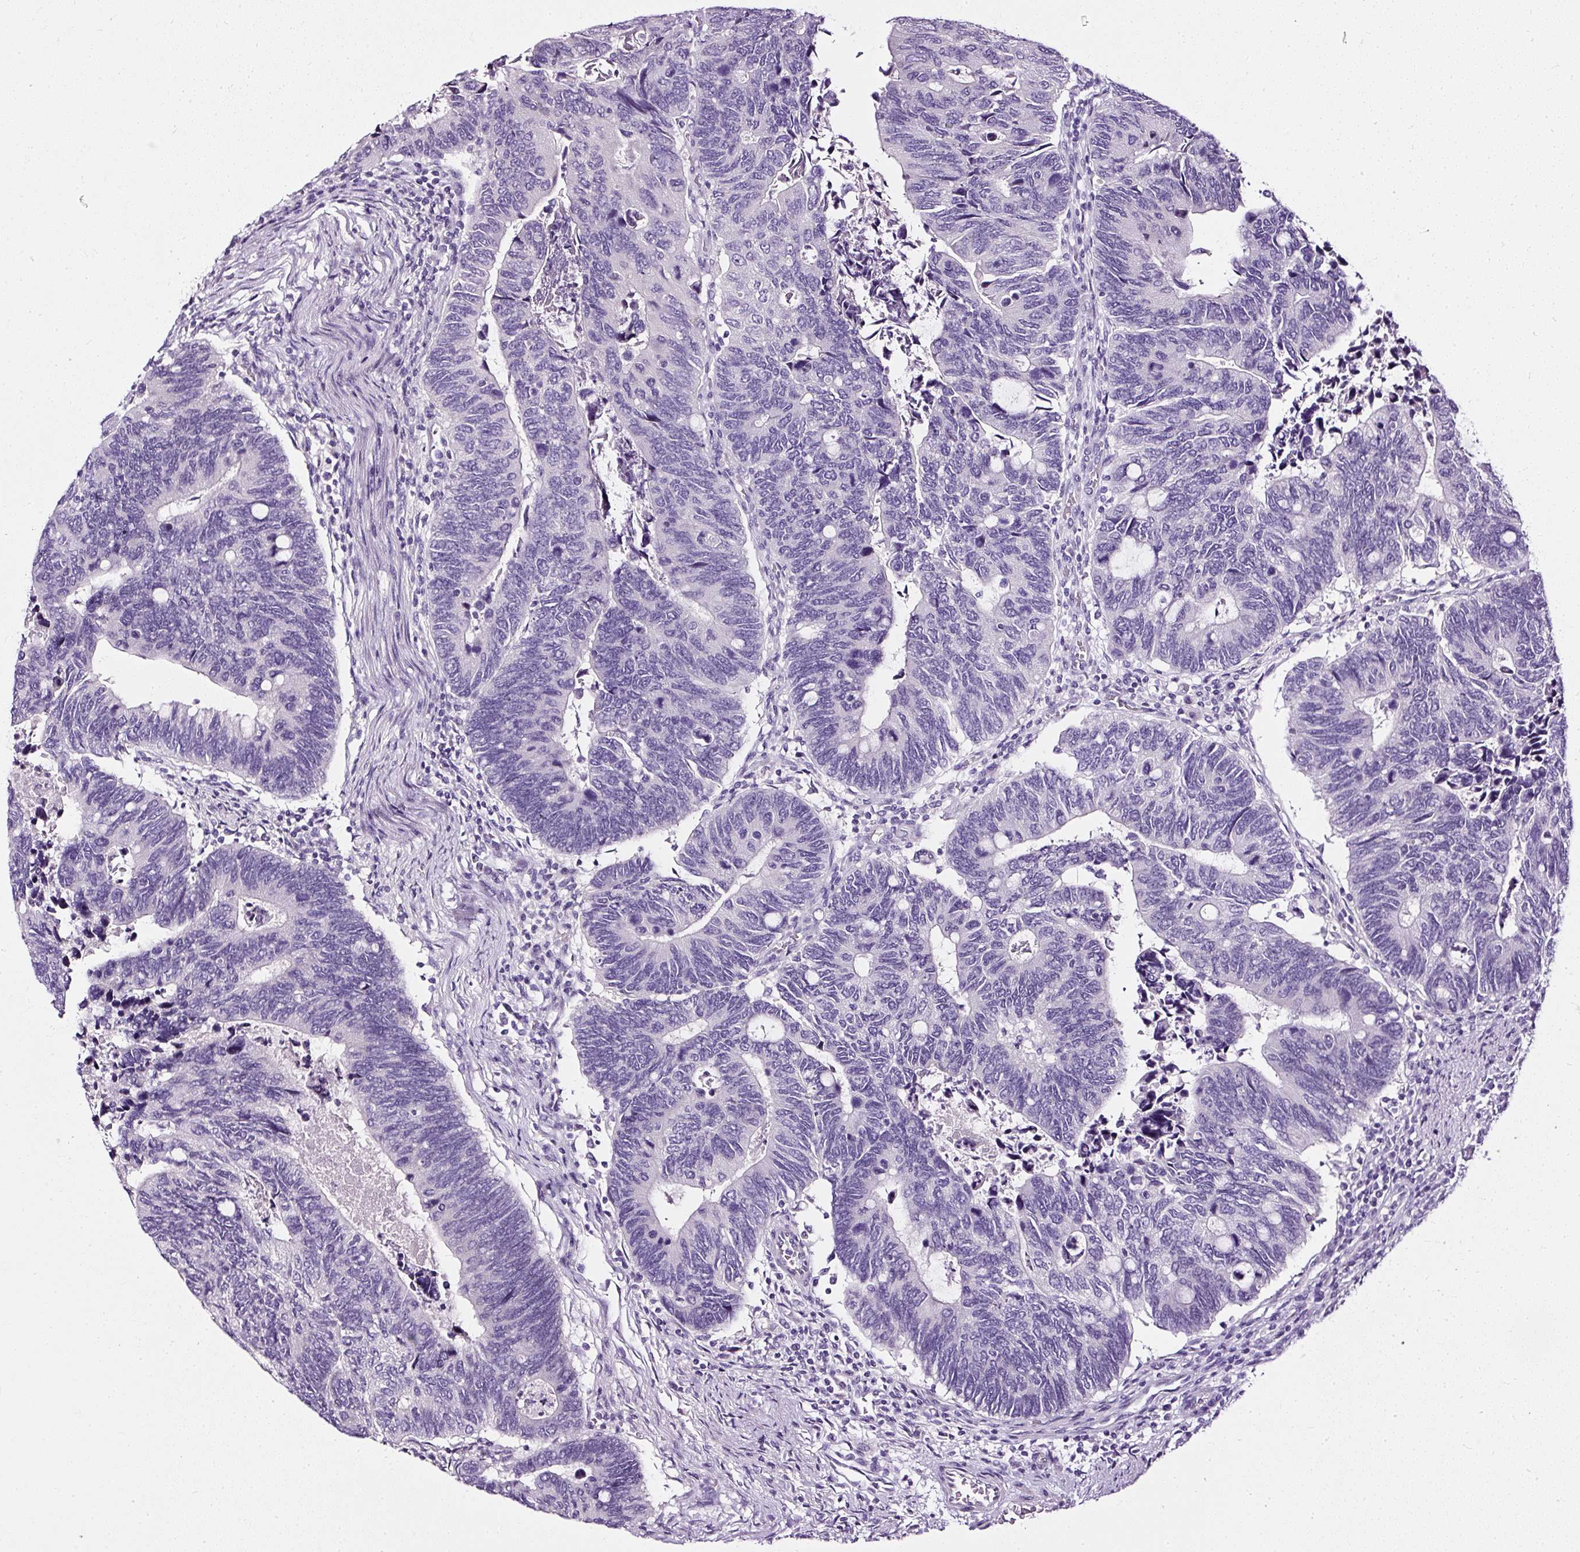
{"staining": {"intensity": "negative", "quantity": "none", "location": "none"}, "tissue": "colorectal cancer", "cell_type": "Tumor cells", "image_type": "cancer", "snomed": [{"axis": "morphology", "description": "Adenocarcinoma, NOS"}, {"axis": "topography", "description": "Colon"}], "caption": "A micrograph of human colorectal cancer (adenocarcinoma) is negative for staining in tumor cells.", "gene": "ATP2A1", "patient": {"sex": "male", "age": 87}}